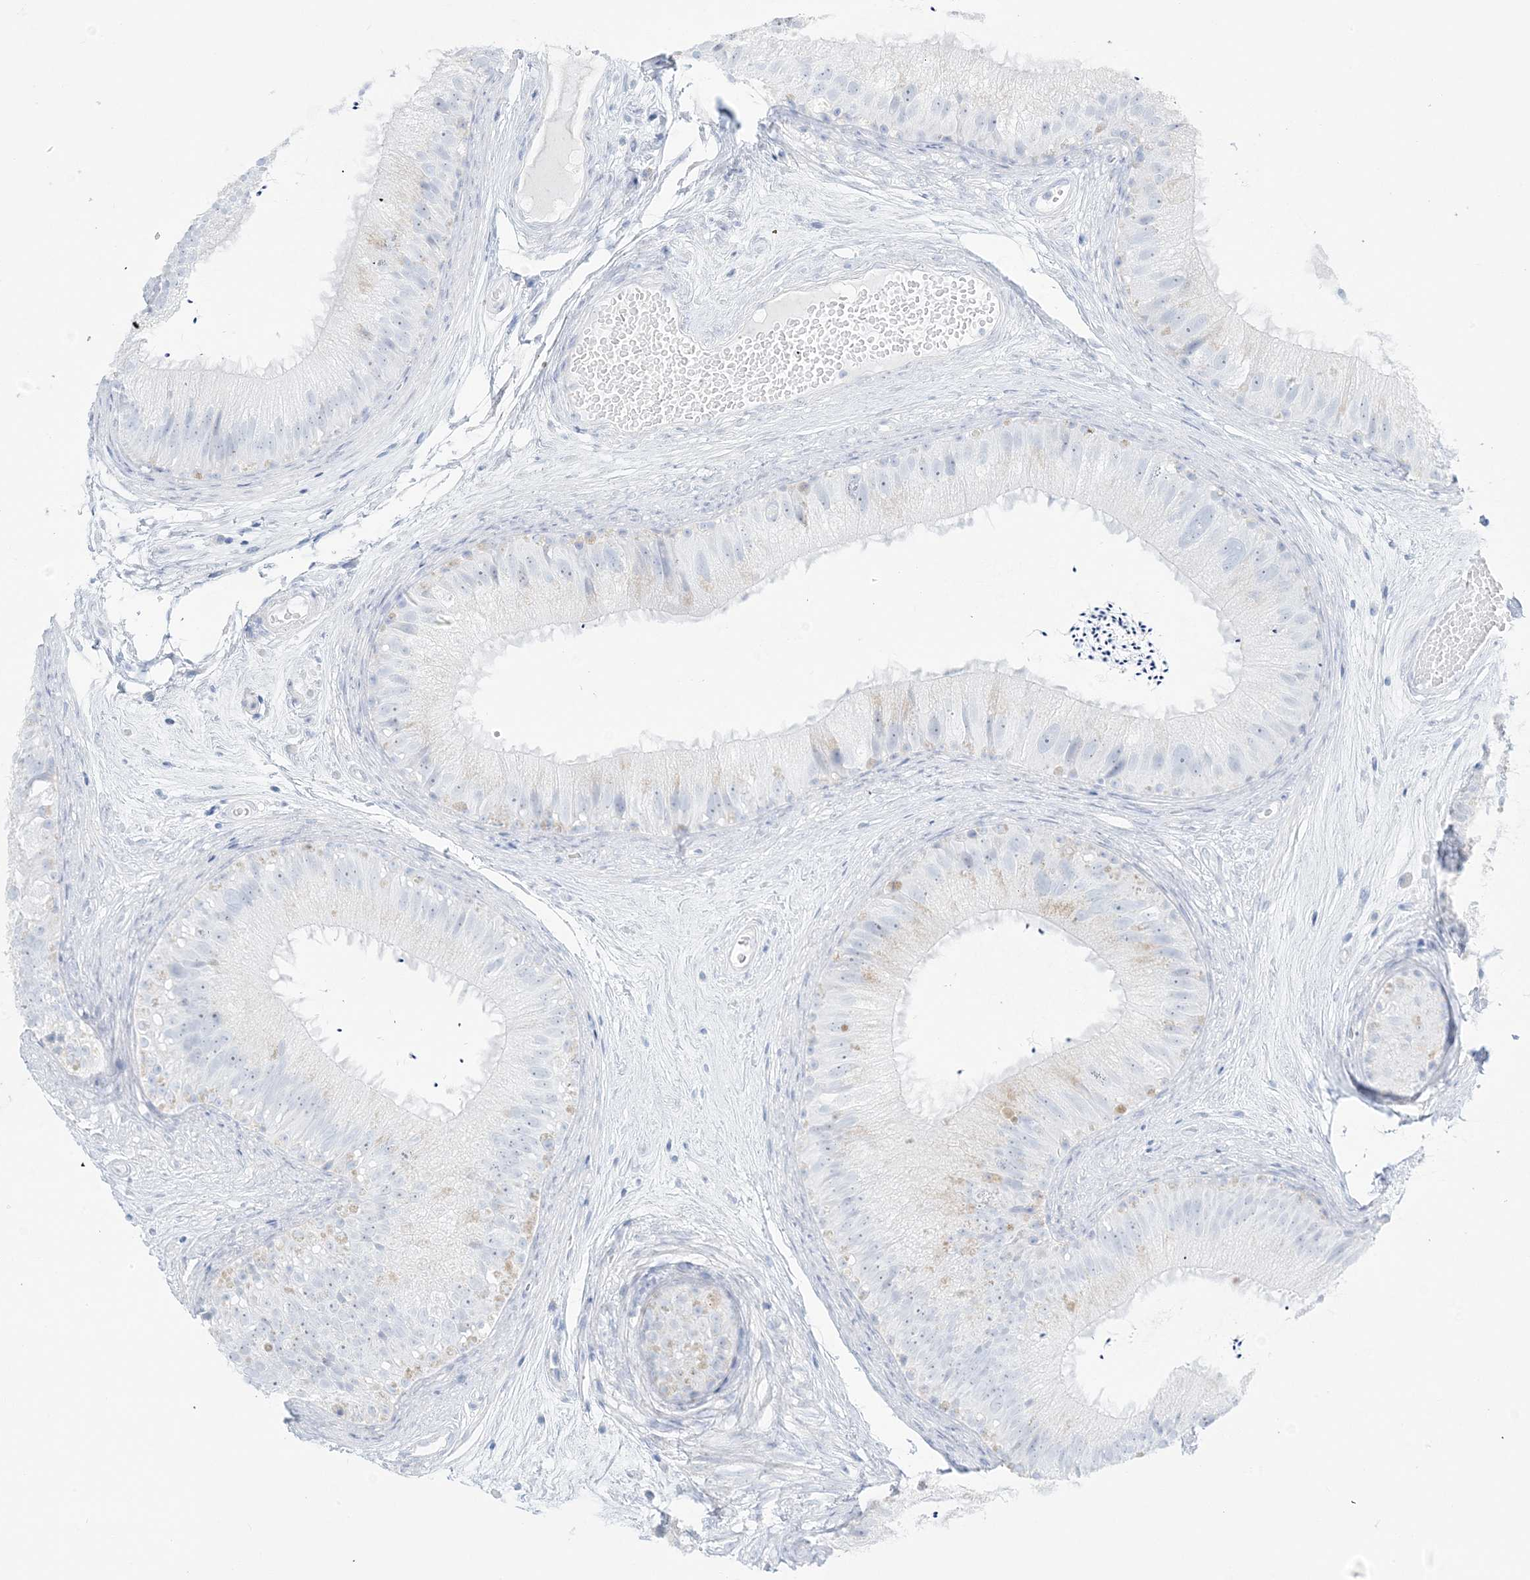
{"staining": {"intensity": "negative", "quantity": "none", "location": "none"}, "tissue": "epididymis", "cell_type": "Glandular cells", "image_type": "normal", "snomed": [{"axis": "morphology", "description": "Normal tissue, NOS"}, {"axis": "topography", "description": "Epididymis"}], "caption": "Histopathology image shows no protein staining in glandular cells of benign epididymis. The staining was performed using DAB (3,3'-diaminobenzidine) to visualize the protein expression in brown, while the nuclei were stained in blue with hematoxylin (Magnification: 20x).", "gene": "AGXT", "patient": {"sex": "male", "age": 77}}